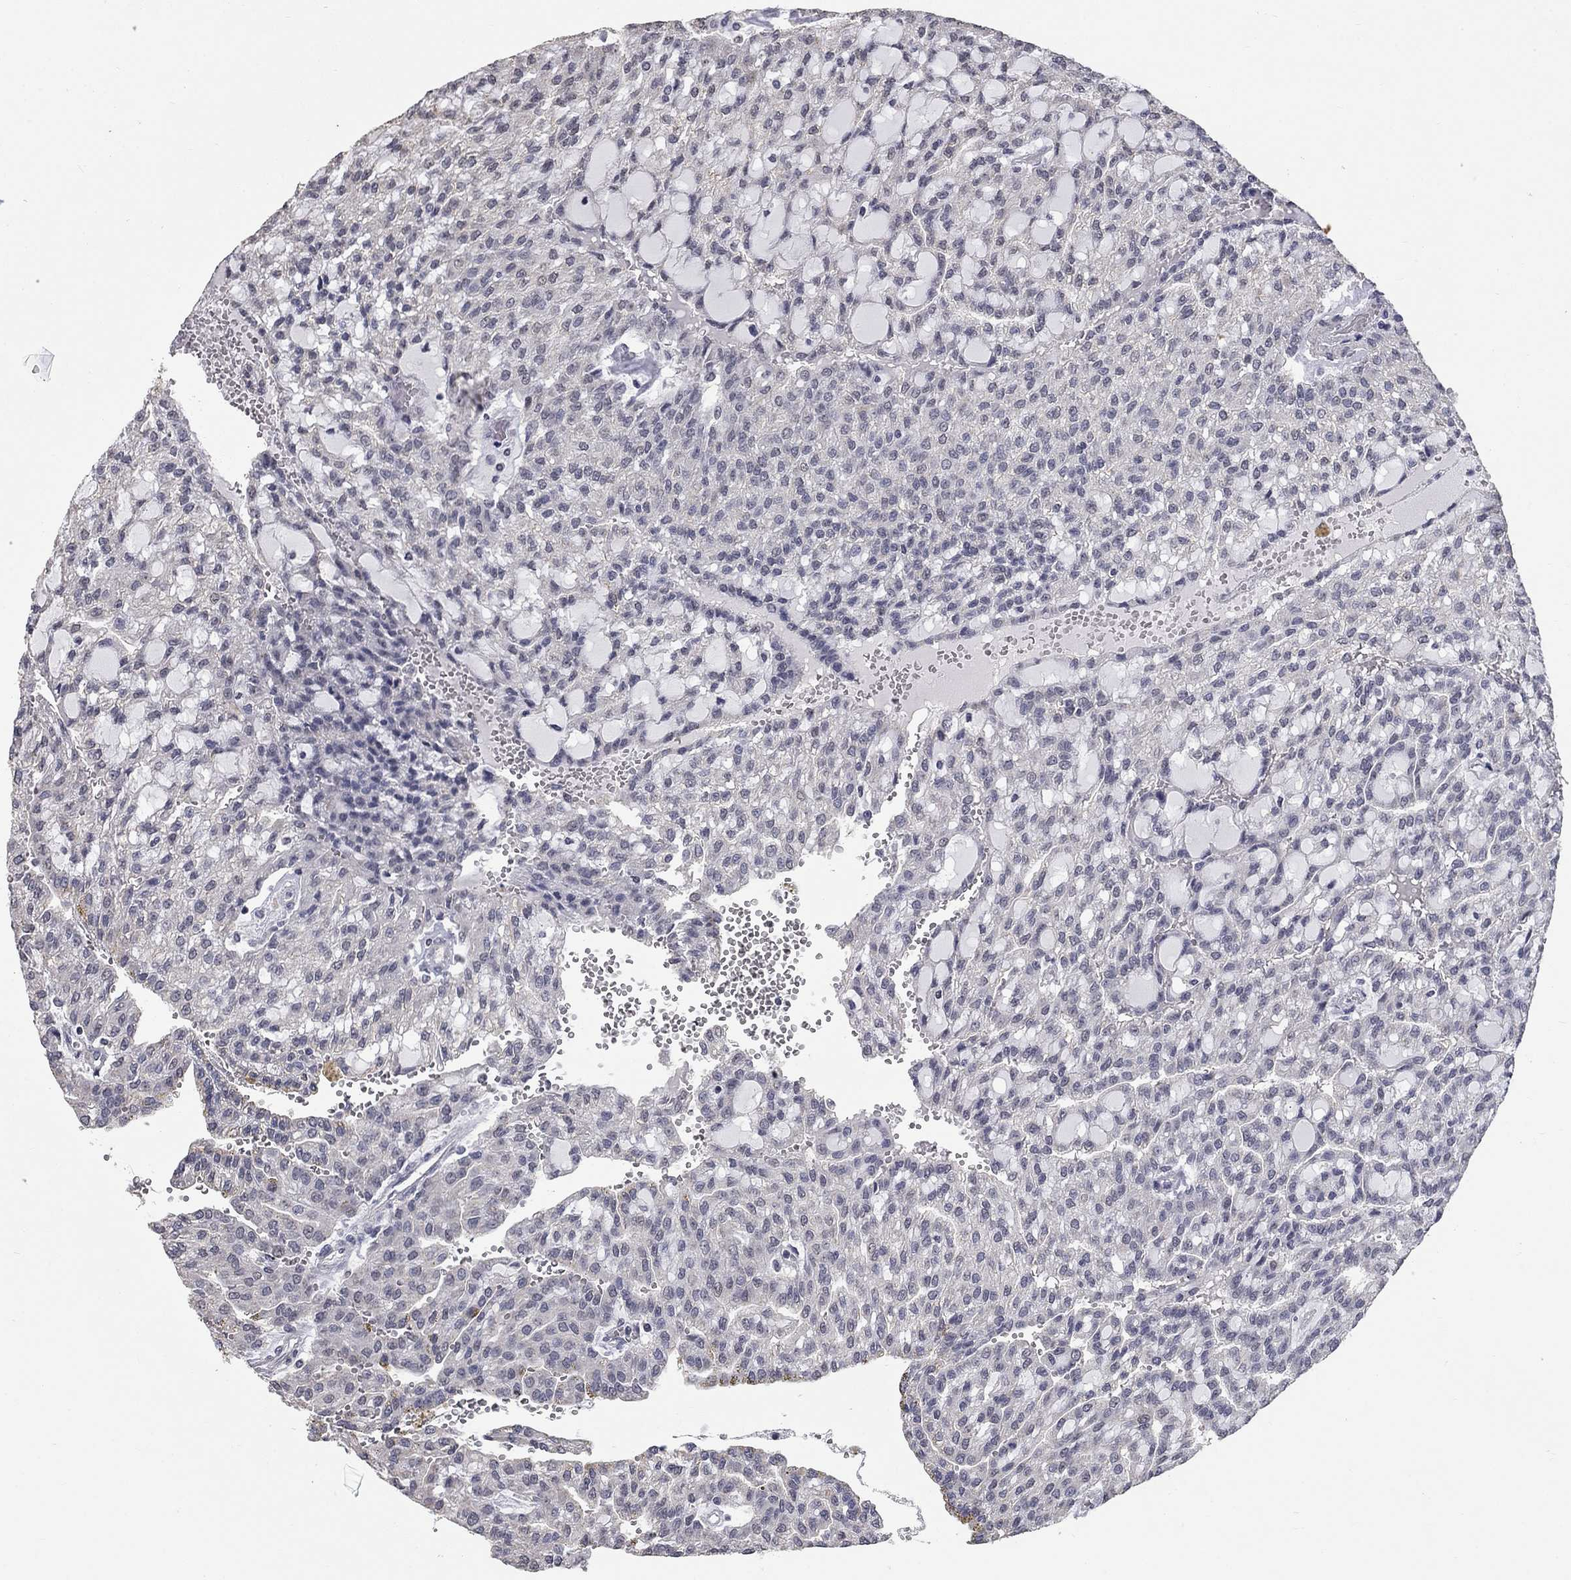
{"staining": {"intensity": "negative", "quantity": "none", "location": "none"}, "tissue": "renal cancer", "cell_type": "Tumor cells", "image_type": "cancer", "snomed": [{"axis": "morphology", "description": "Adenocarcinoma, NOS"}, {"axis": "topography", "description": "Kidney"}], "caption": "High magnification brightfield microscopy of renal adenocarcinoma stained with DAB (3,3'-diaminobenzidine) (brown) and counterstained with hematoxylin (blue): tumor cells show no significant expression.", "gene": "SPATA33", "patient": {"sex": "male", "age": 63}}